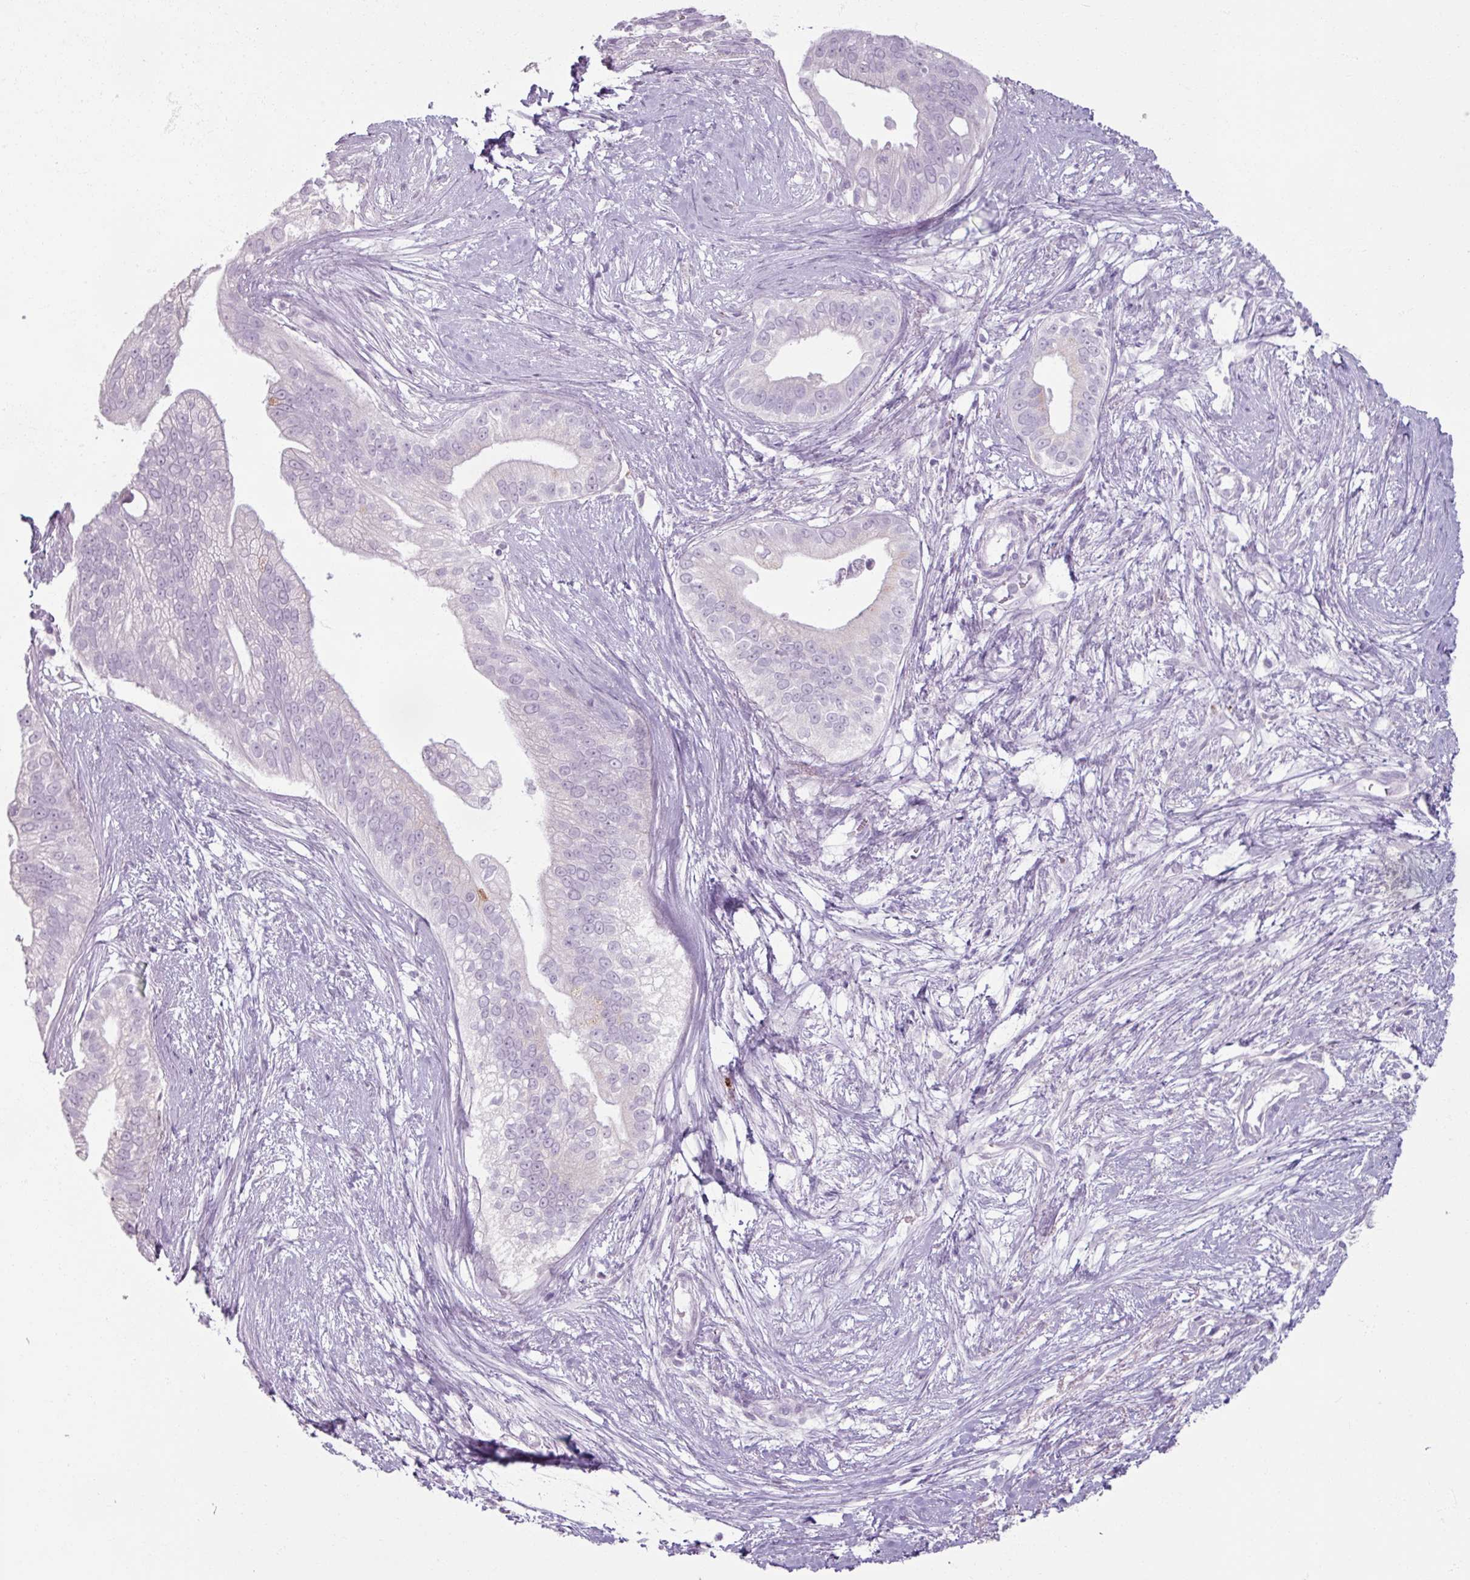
{"staining": {"intensity": "negative", "quantity": "none", "location": "none"}, "tissue": "pancreatic cancer", "cell_type": "Tumor cells", "image_type": "cancer", "snomed": [{"axis": "morphology", "description": "Adenocarcinoma, NOS"}, {"axis": "topography", "description": "Pancreas"}], "caption": "IHC of adenocarcinoma (pancreatic) reveals no staining in tumor cells.", "gene": "SLC27A5", "patient": {"sex": "male", "age": 70}}